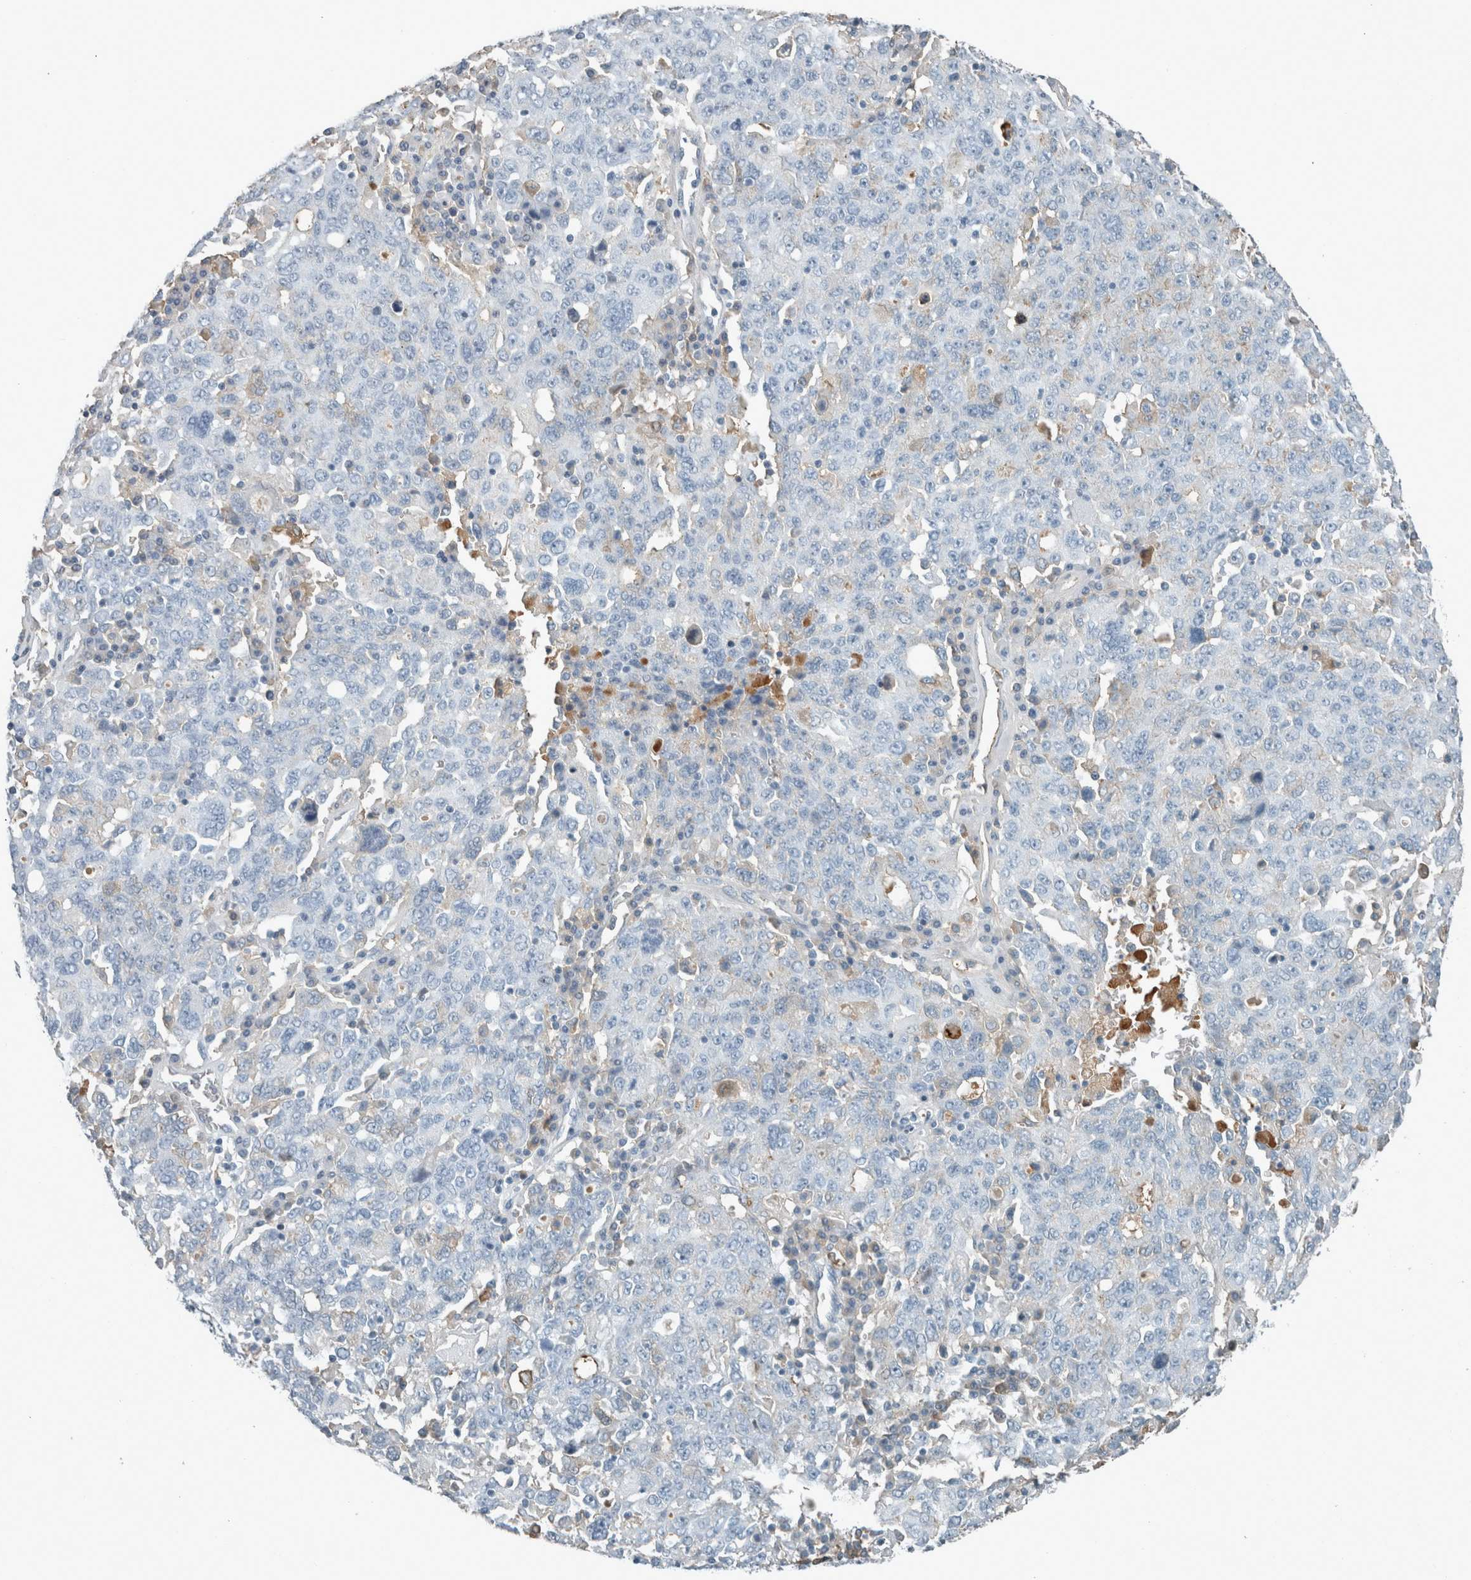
{"staining": {"intensity": "moderate", "quantity": "<25%", "location": "cytoplasmic/membranous"}, "tissue": "ovarian cancer", "cell_type": "Tumor cells", "image_type": "cancer", "snomed": [{"axis": "morphology", "description": "Carcinoma, endometroid"}, {"axis": "topography", "description": "Ovary"}], "caption": "Ovarian cancer tissue shows moderate cytoplasmic/membranous expression in approximately <25% of tumor cells, visualized by immunohistochemistry. (DAB (3,3'-diaminobenzidine) IHC with brightfield microscopy, high magnification).", "gene": "CHL1", "patient": {"sex": "female", "age": 62}}